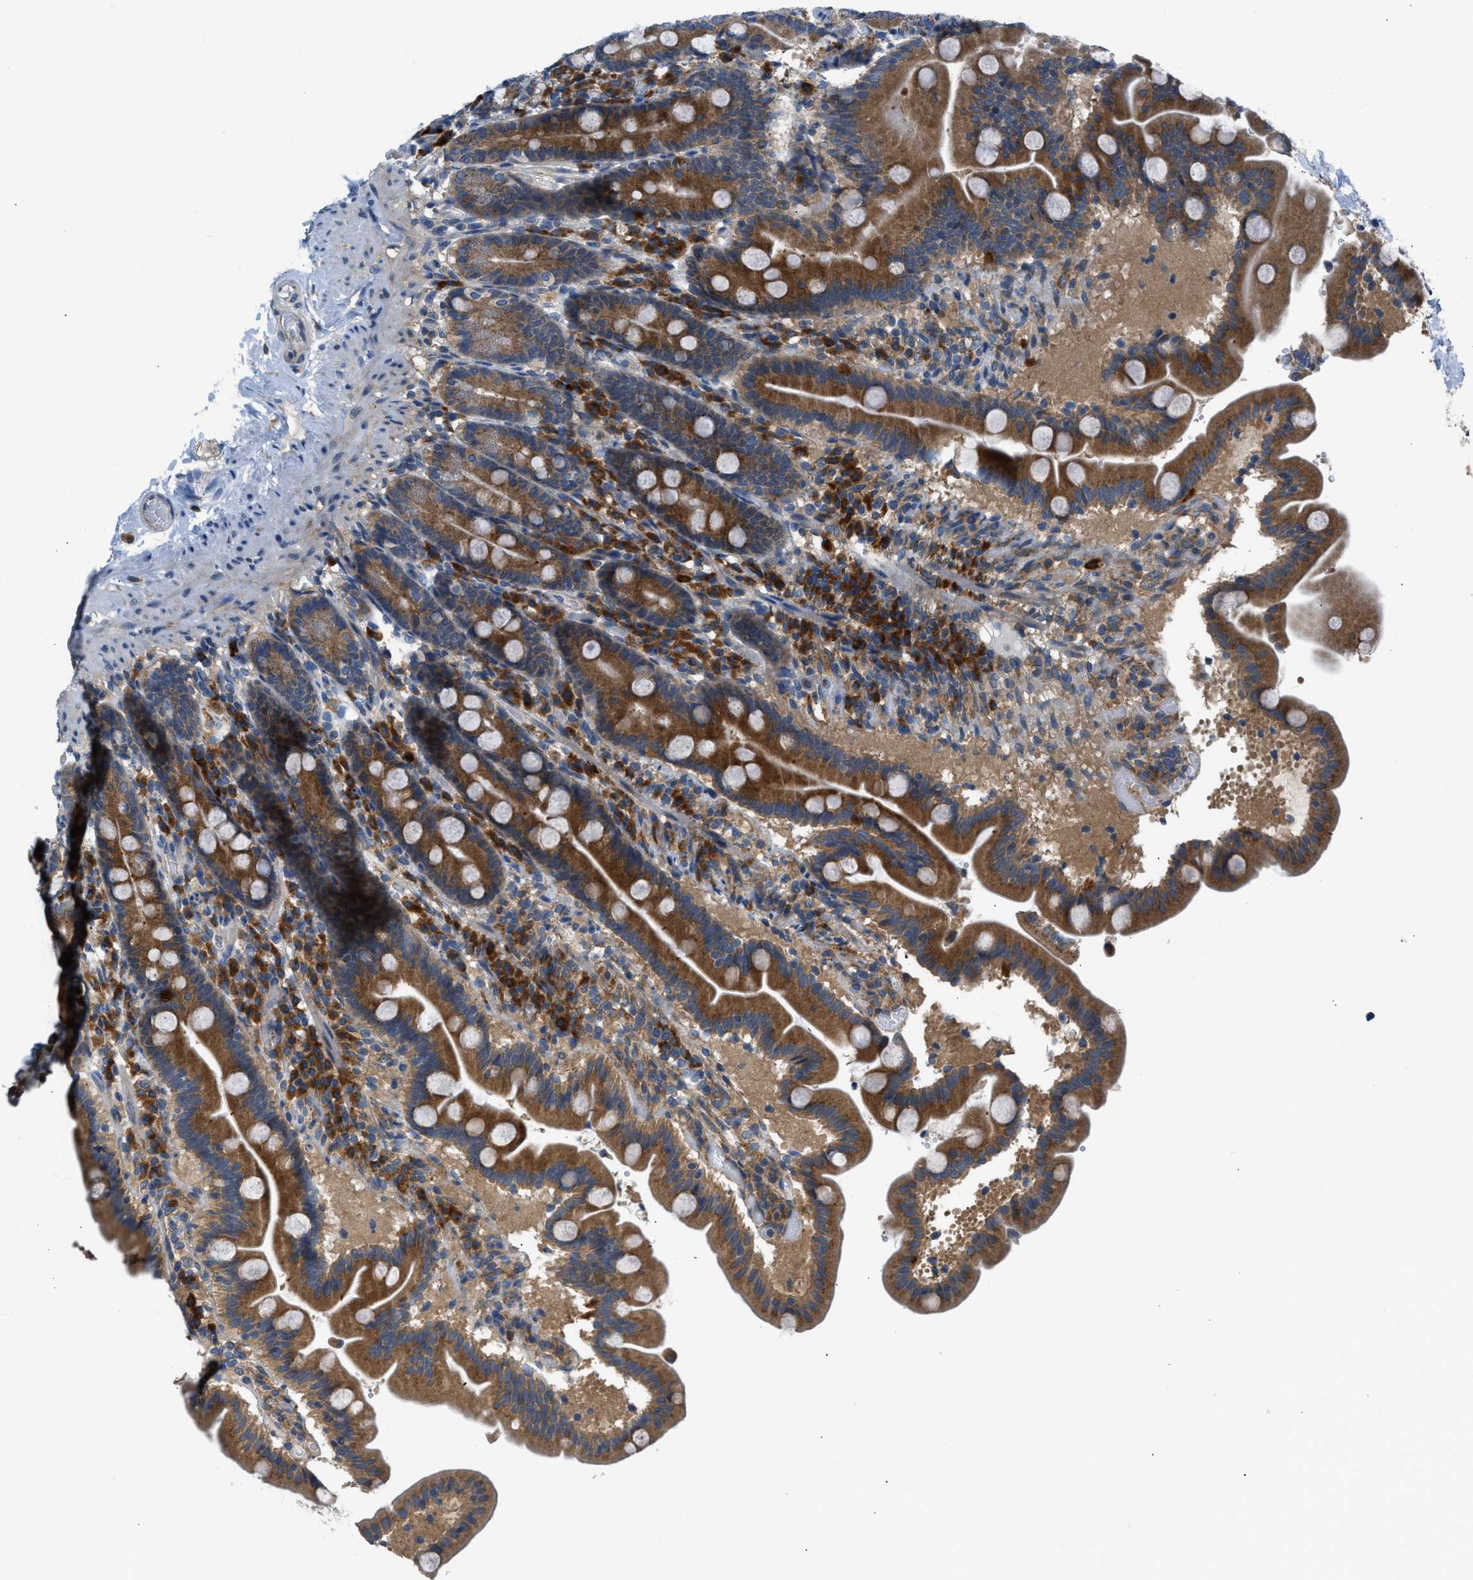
{"staining": {"intensity": "strong", "quantity": ">75%", "location": "cytoplasmic/membranous"}, "tissue": "duodenum", "cell_type": "Glandular cells", "image_type": "normal", "snomed": [{"axis": "morphology", "description": "Normal tissue, NOS"}, {"axis": "topography", "description": "Duodenum"}], "caption": "Protein staining of unremarkable duodenum reveals strong cytoplasmic/membranous staining in approximately >75% of glandular cells.", "gene": "EDARADD", "patient": {"sex": "male", "age": 54}}